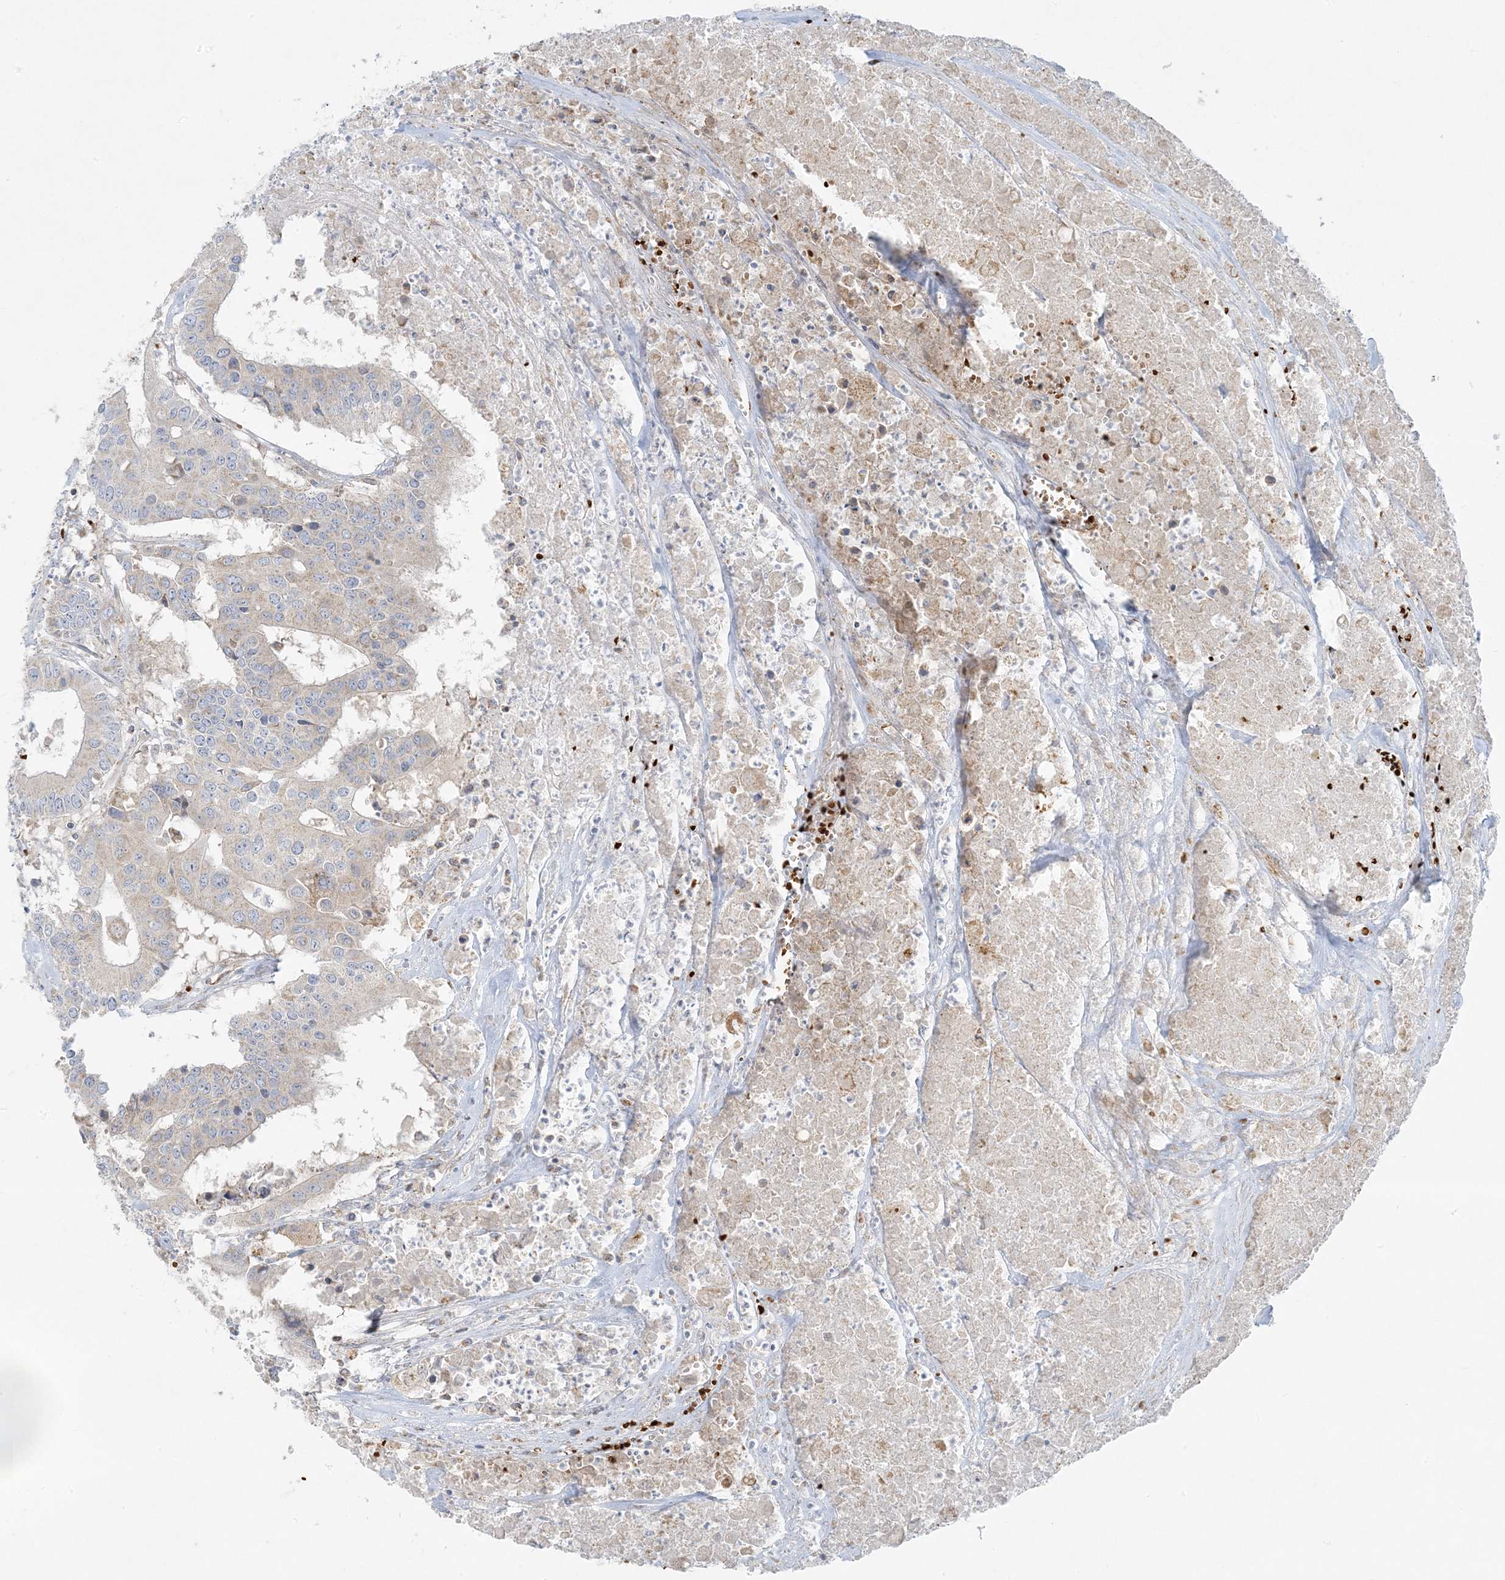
{"staining": {"intensity": "negative", "quantity": "none", "location": "none"}, "tissue": "colorectal cancer", "cell_type": "Tumor cells", "image_type": "cancer", "snomed": [{"axis": "morphology", "description": "Adenocarcinoma, NOS"}, {"axis": "topography", "description": "Colon"}], "caption": "Histopathology image shows no protein positivity in tumor cells of adenocarcinoma (colorectal) tissue.", "gene": "PIK3R4", "patient": {"sex": "male", "age": 77}}